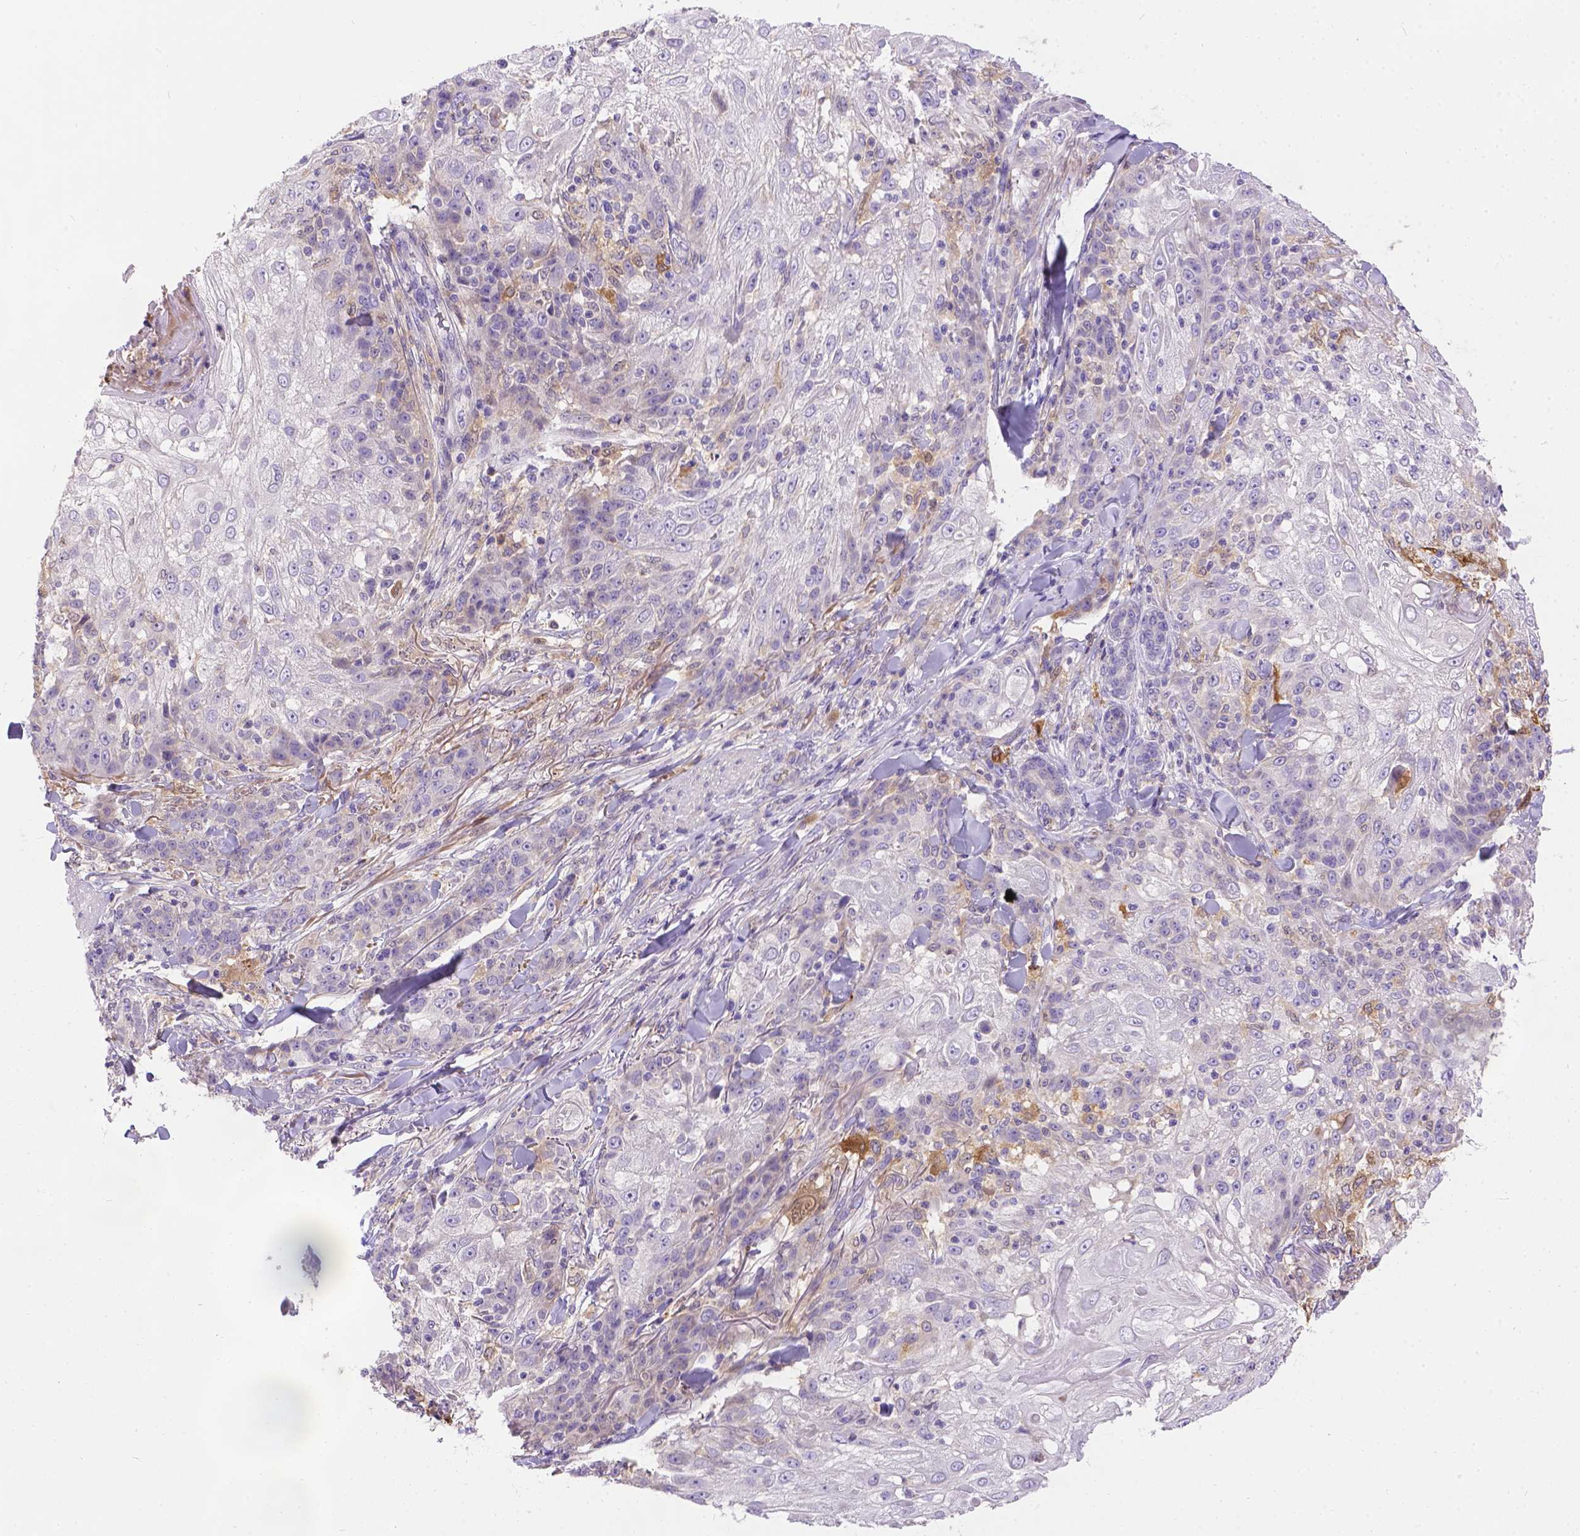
{"staining": {"intensity": "negative", "quantity": "none", "location": "none"}, "tissue": "skin cancer", "cell_type": "Tumor cells", "image_type": "cancer", "snomed": [{"axis": "morphology", "description": "Normal tissue, NOS"}, {"axis": "morphology", "description": "Squamous cell carcinoma, NOS"}, {"axis": "topography", "description": "Skin"}], "caption": "A high-resolution photomicrograph shows immunohistochemistry (IHC) staining of skin cancer (squamous cell carcinoma), which demonstrates no significant expression in tumor cells.", "gene": "TM4SF18", "patient": {"sex": "female", "age": 83}}